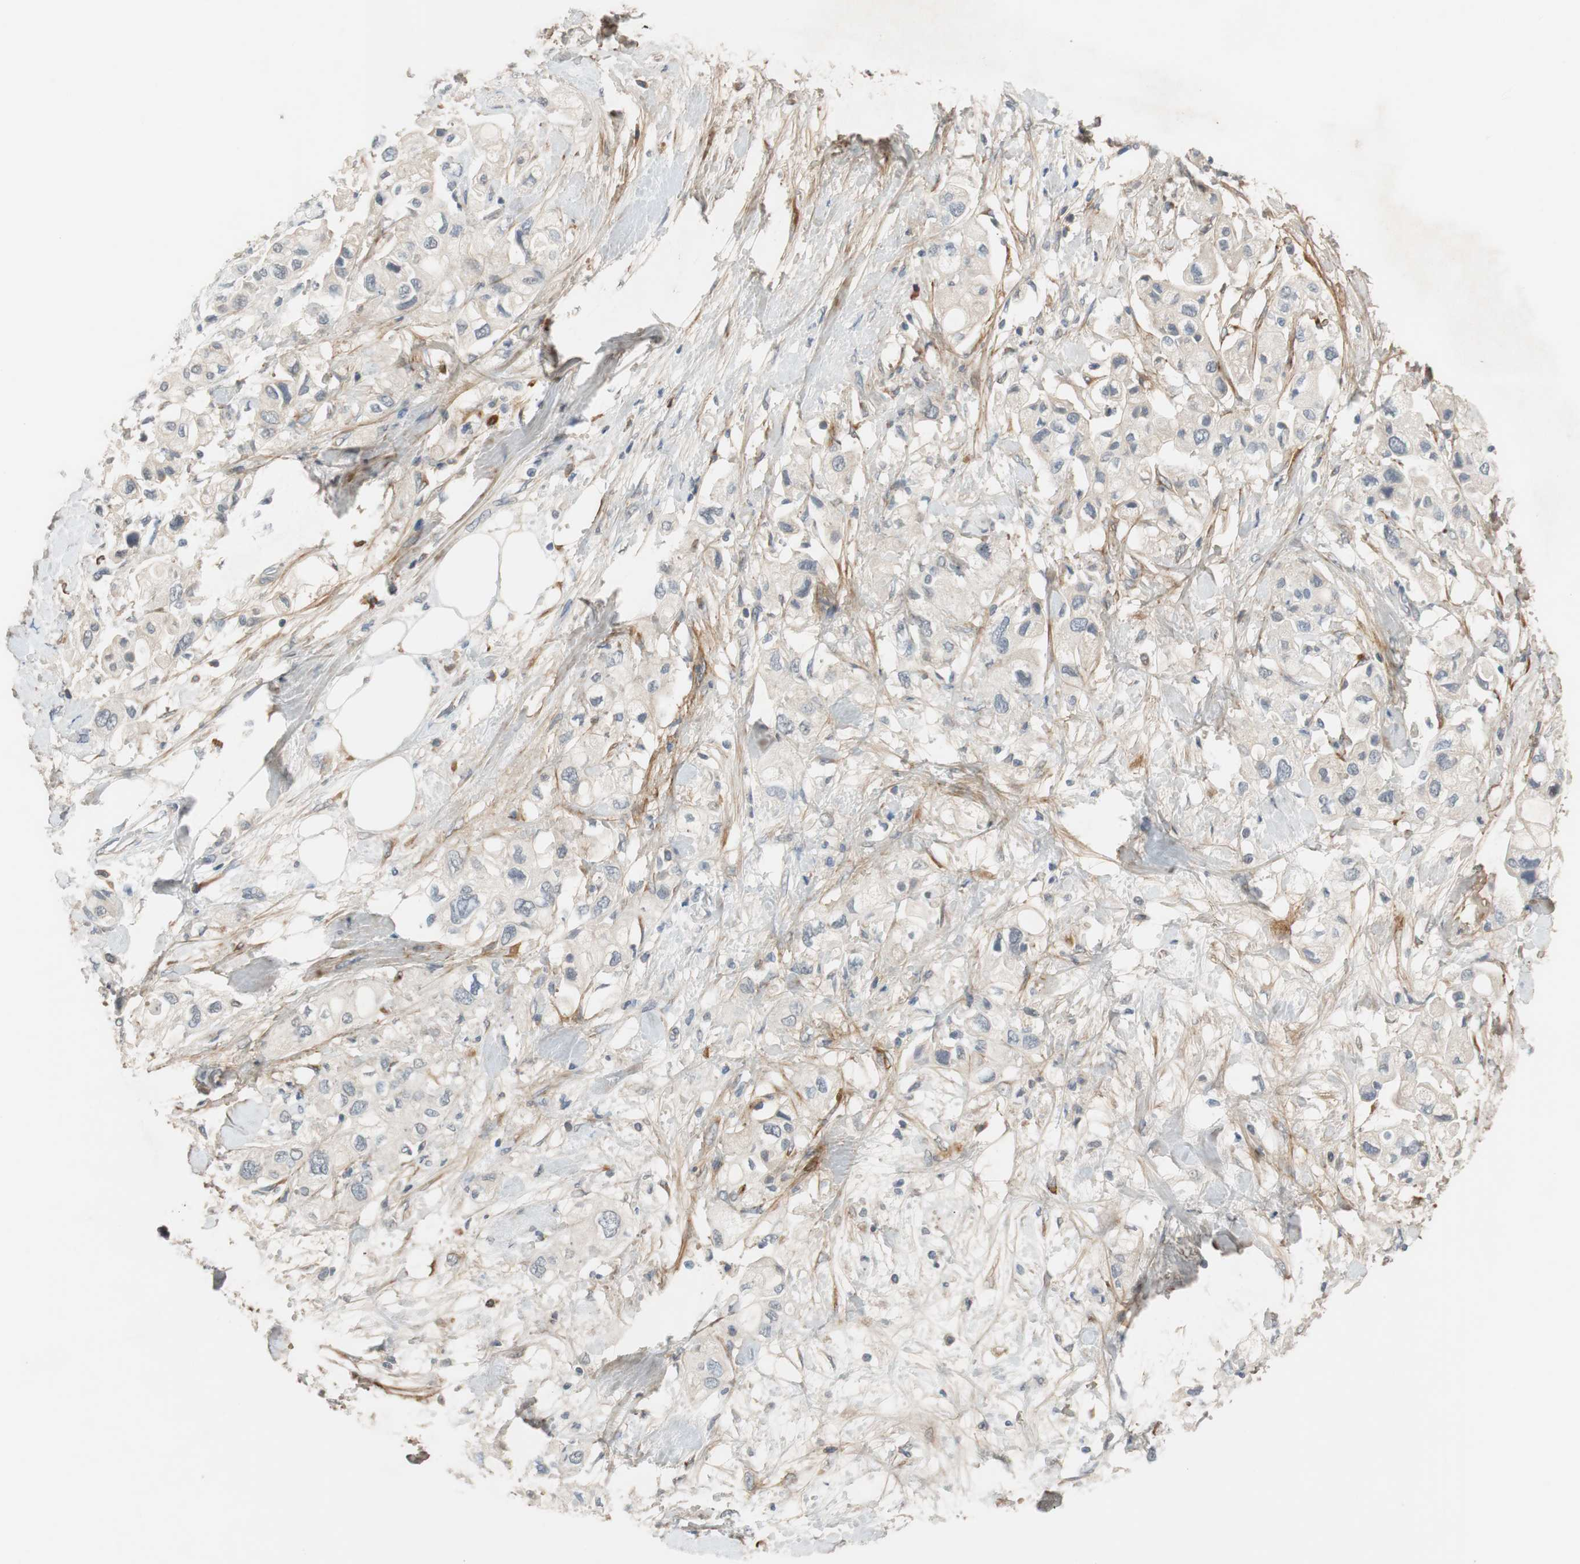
{"staining": {"intensity": "negative", "quantity": "none", "location": "none"}, "tissue": "pancreatic cancer", "cell_type": "Tumor cells", "image_type": "cancer", "snomed": [{"axis": "morphology", "description": "Adenocarcinoma, NOS"}, {"axis": "topography", "description": "Pancreas"}], "caption": "A histopathology image of pancreatic cancer stained for a protein reveals no brown staining in tumor cells.", "gene": "COL12A1", "patient": {"sex": "female", "age": 56}}